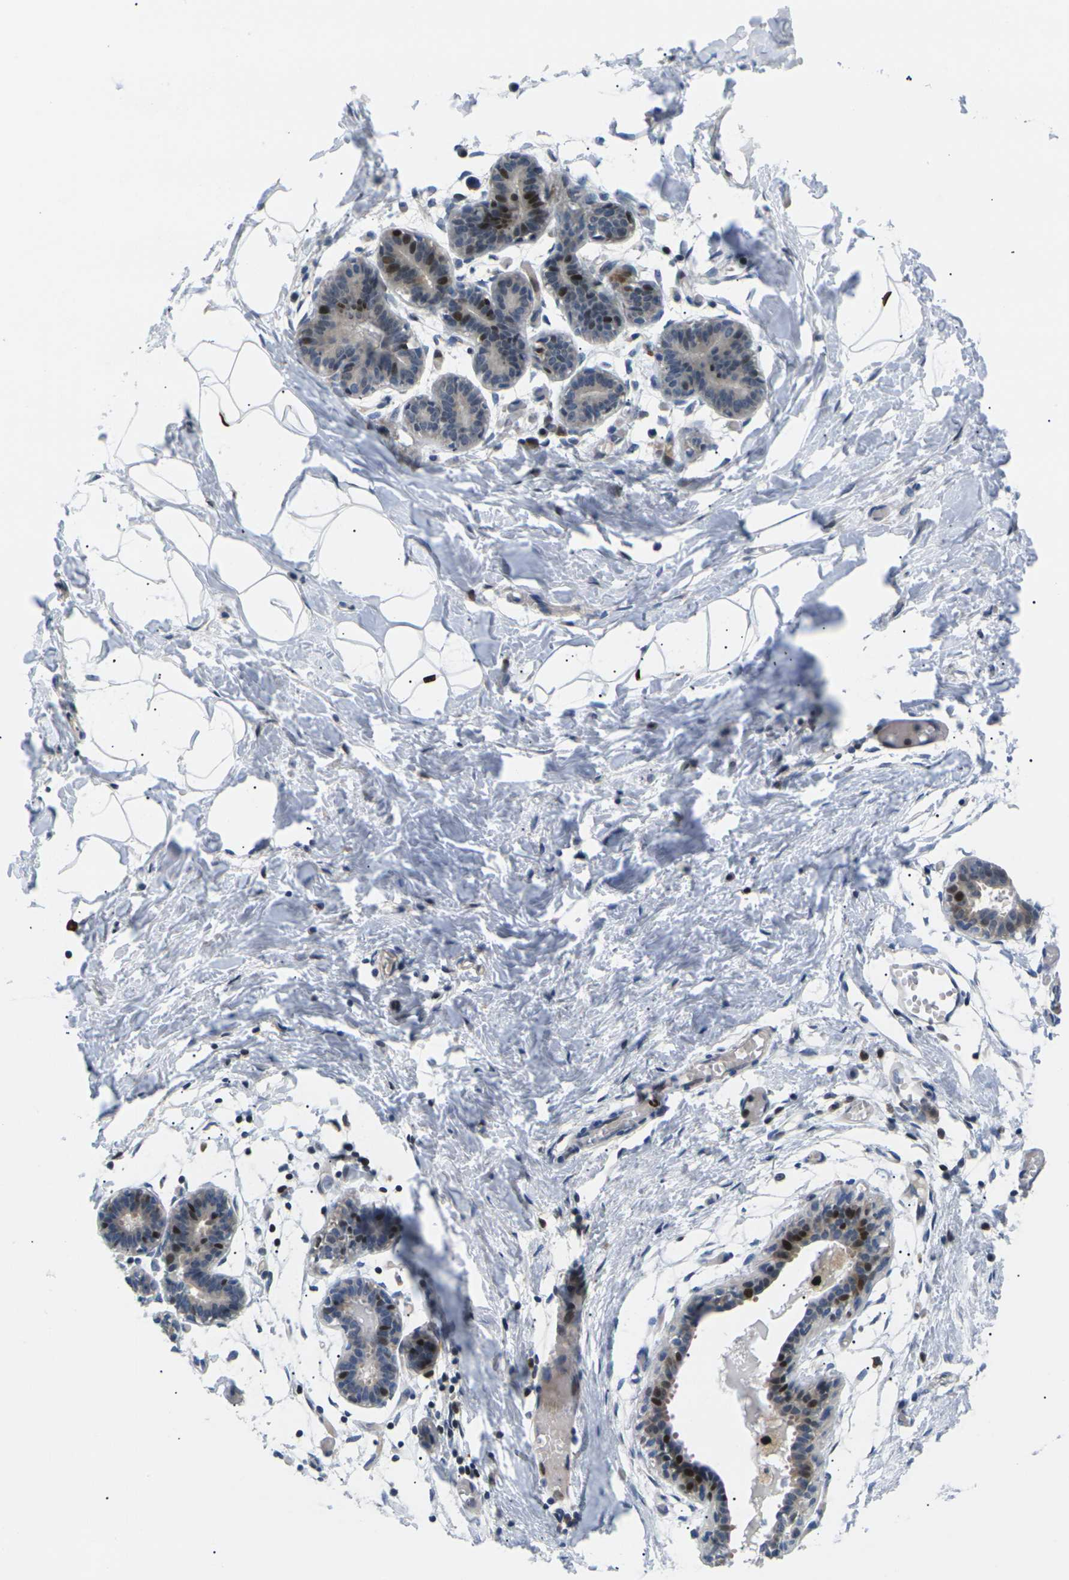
{"staining": {"intensity": "negative", "quantity": "none", "location": "none"}, "tissue": "breast", "cell_type": "Adipocytes", "image_type": "normal", "snomed": [{"axis": "morphology", "description": "Normal tissue, NOS"}, {"axis": "topography", "description": "Breast"}], "caption": "Immunohistochemistry histopathology image of normal breast: human breast stained with DAB demonstrates no significant protein positivity in adipocytes.", "gene": "RPS6KA3", "patient": {"sex": "female", "age": 27}}